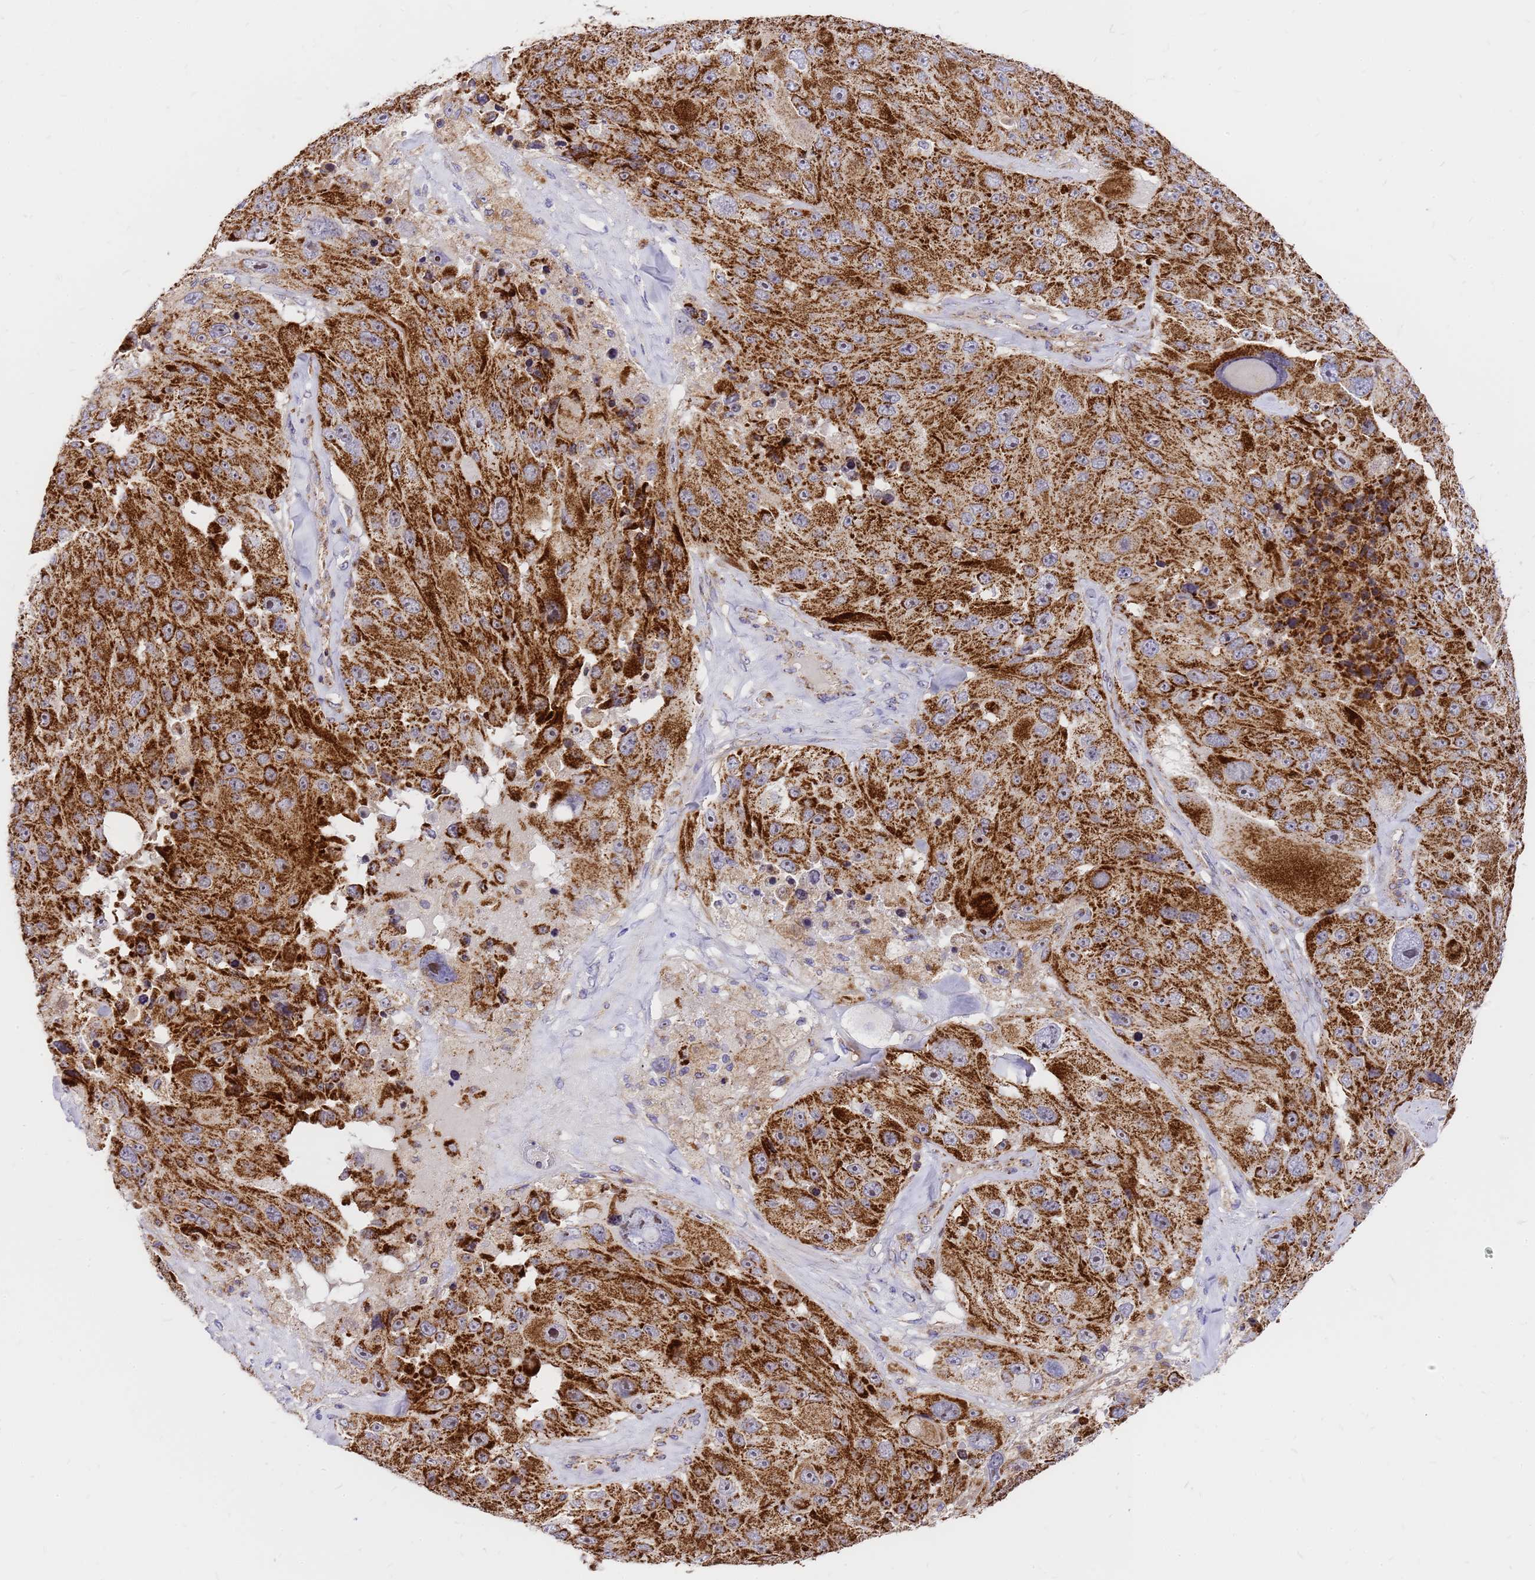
{"staining": {"intensity": "strong", "quantity": ">75%", "location": "cytoplasmic/membranous"}, "tissue": "melanoma", "cell_type": "Tumor cells", "image_type": "cancer", "snomed": [{"axis": "morphology", "description": "Malignant melanoma, Metastatic site"}, {"axis": "topography", "description": "Lymph node"}], "caption": "Immunohistochemical staining of human melanoma exhibits high levels of strong cytoplasmic/membranous staining in about >75% of tumor cells. Nuclei are stained in blue.", "gene": "MRPS26", "patient": {"sex": "male", "age": 62}}